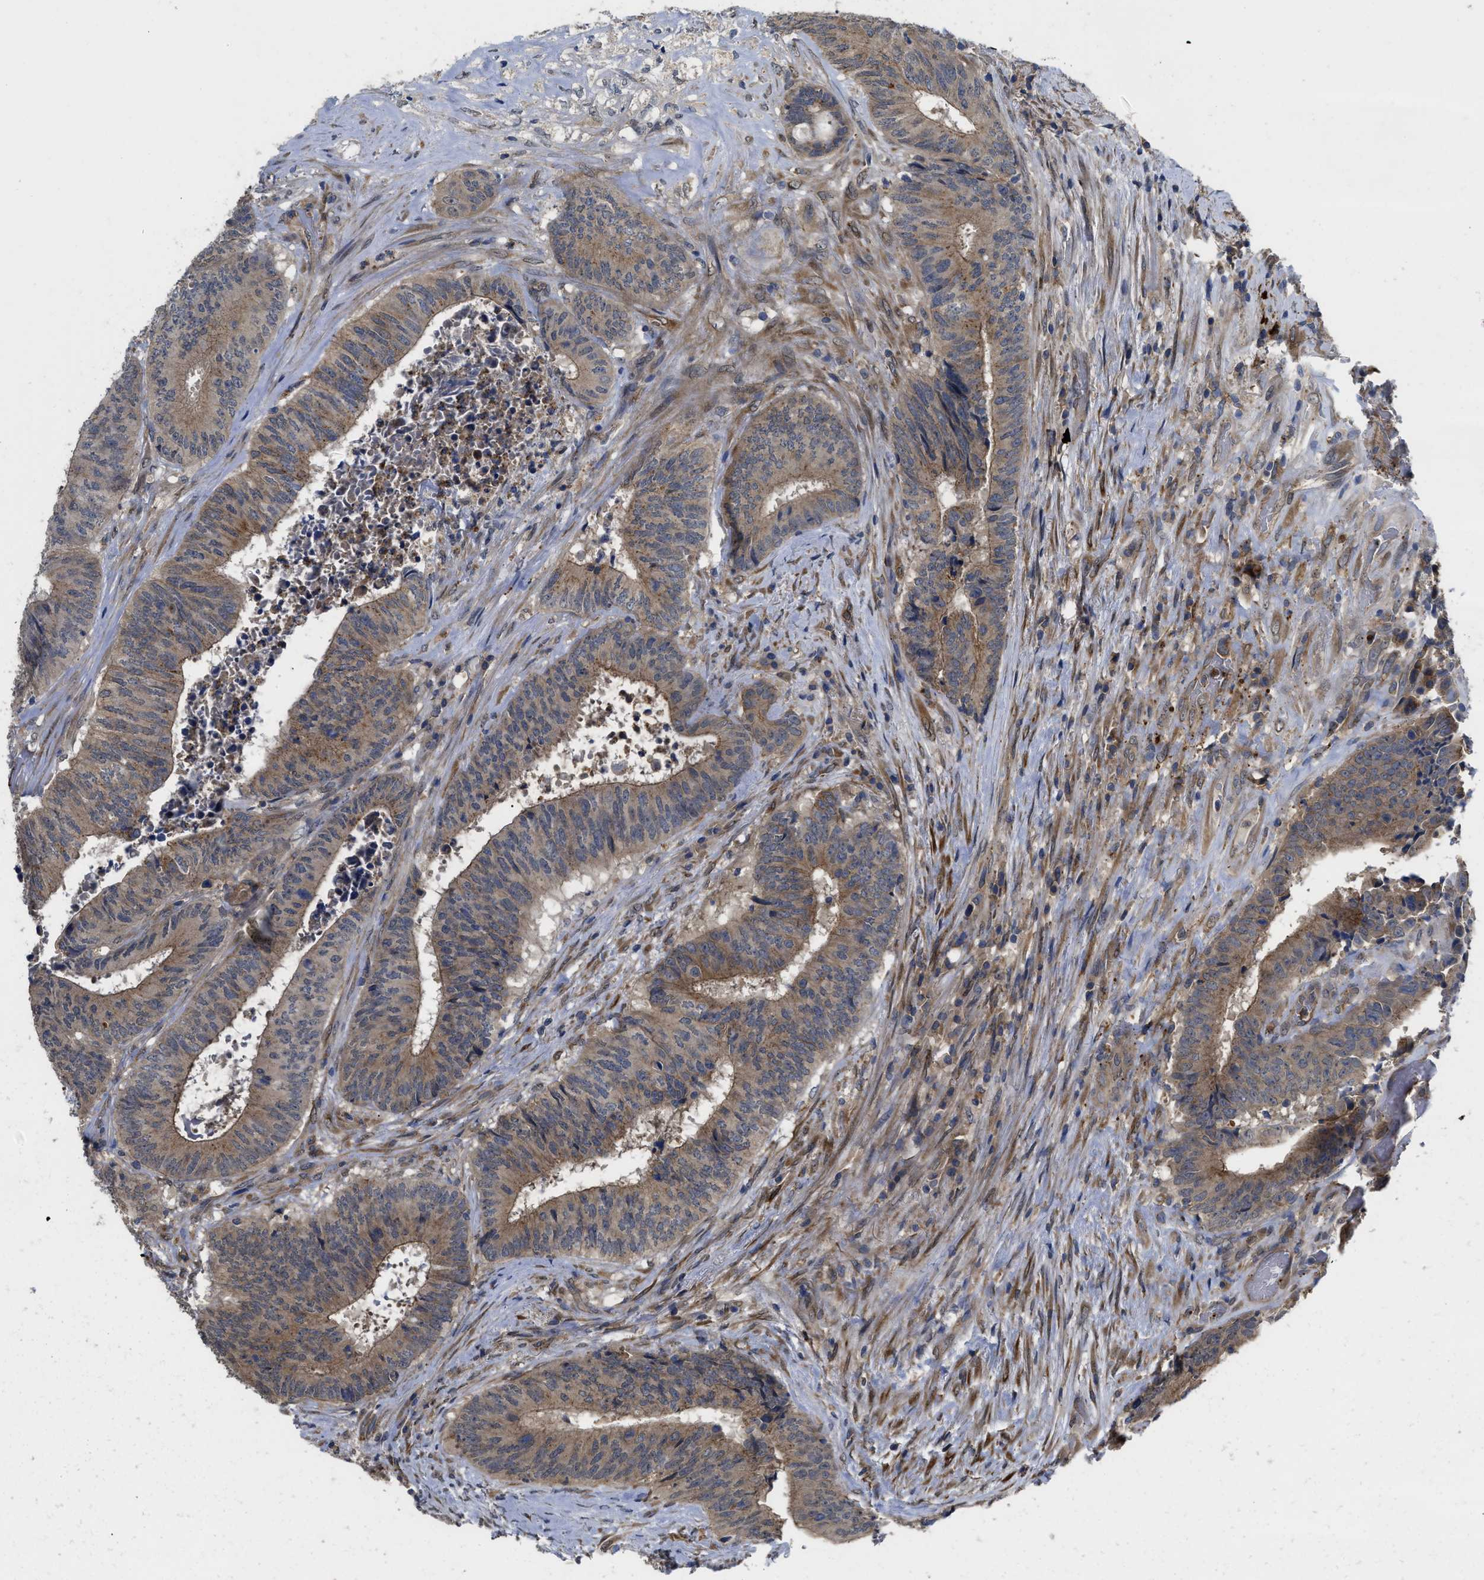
{"staining": {"intensity": "moderate", "quantity": ">75%", "location": "cytoplasmic/membranous"}, "tissue": "colorectal cancer", "cell_type": "Tumor cells", "image_type": "cancer", "snomed": [{"axis": "morphology", "description": "Adenocarcinoma, NOS"}, {"axis": "topography", "description": "Rectum"}], "caption": "A photomicrograph of human colorectal adenocarcinoma stained for a protein shows moderate cytoplasmic/membranous brown staining in tumor cells.", "gene": "PKD2", "patient": {"sex": "male", "age": 72}}